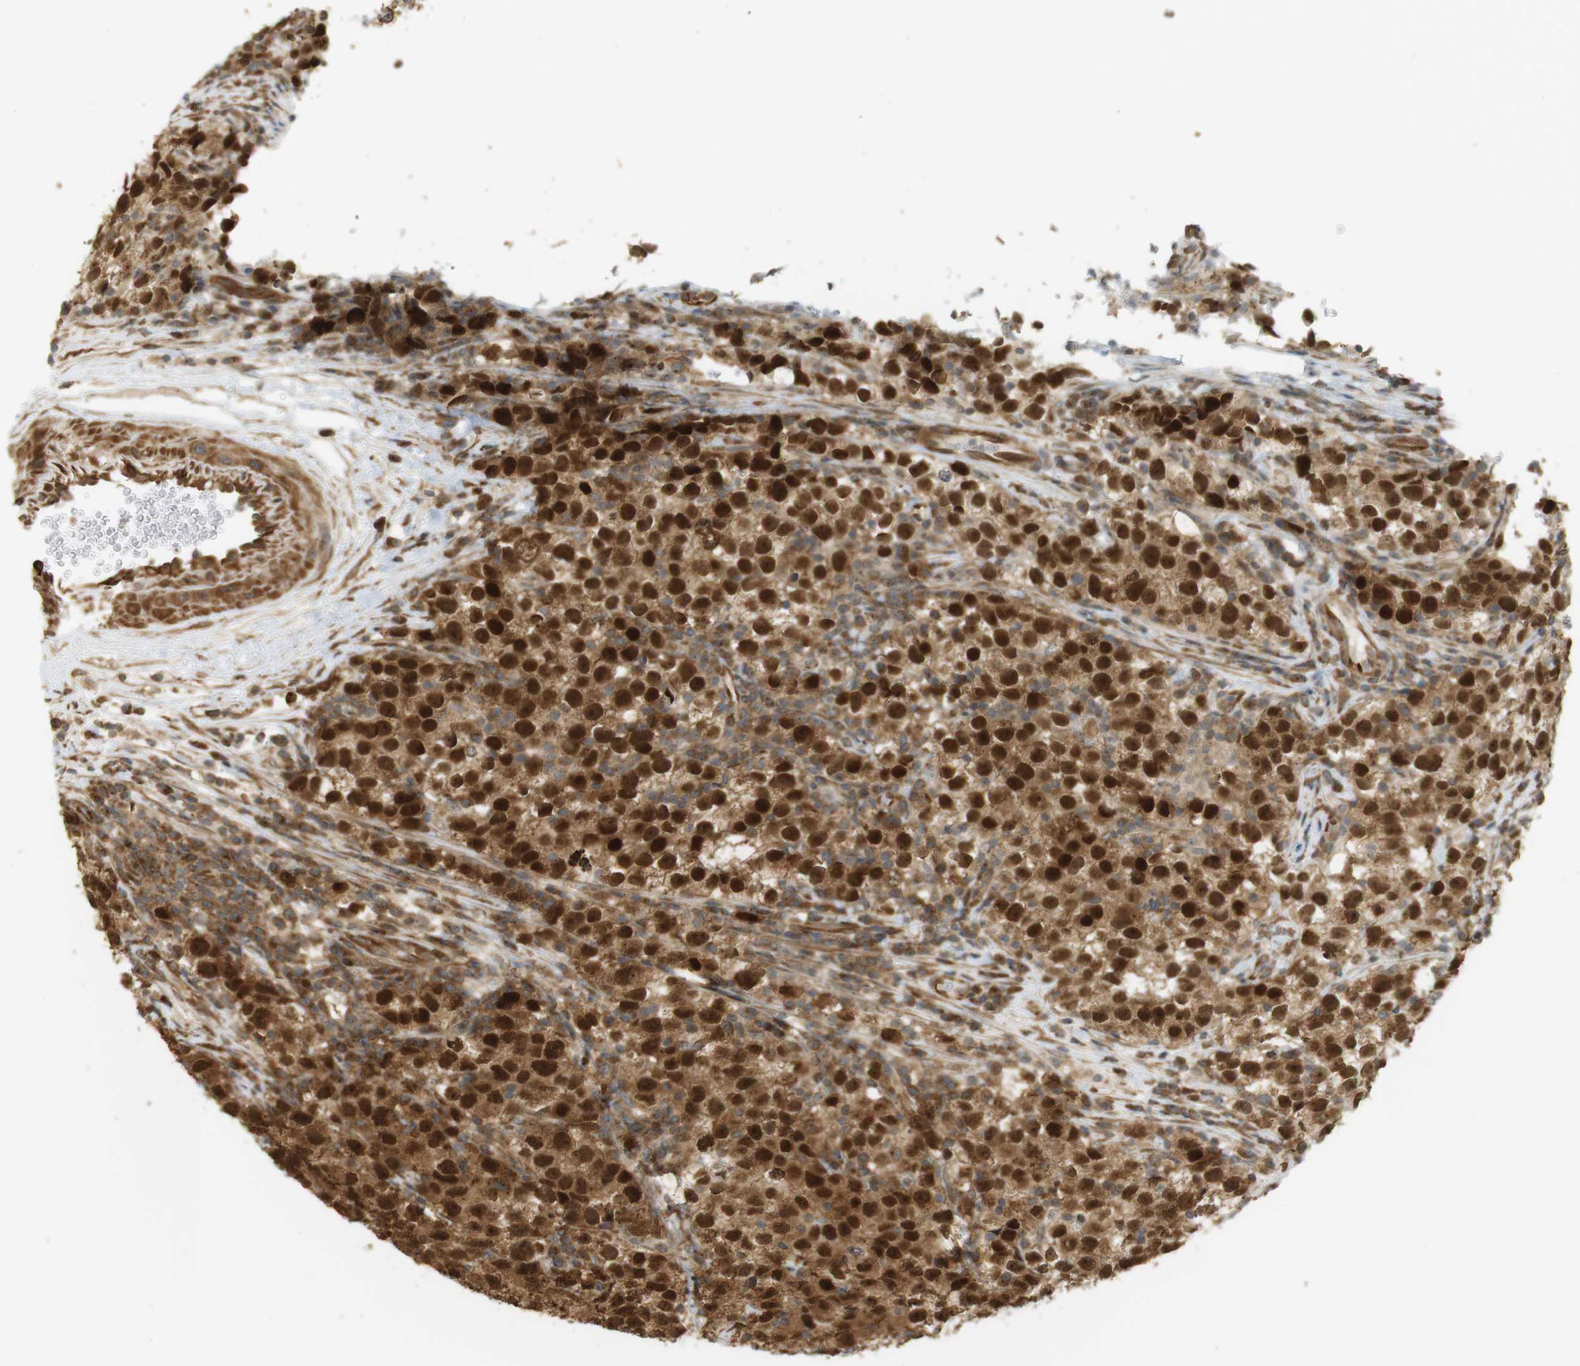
{"staining": {"intensity": "strong", "quantity": ">75%", "location": "cytoplasmic/membranous,nuclear"}, "tissue": "testis cancer", "cell_type": "Tumor cells", "image_type": "cancer", "snomed": [{"axis": "morphology", "description": "Seminoma, NOS"}, {"axis": "topography", "description": "Testis"}], "caption": "A high amount of strong cytoplasmic/membranous and nuclear positivity is seen in approximately >75% of tumor cells in seminoma (testis) tissue.", "gene": "PA2G4", "patient": {"sex": "male", "age": 22}}